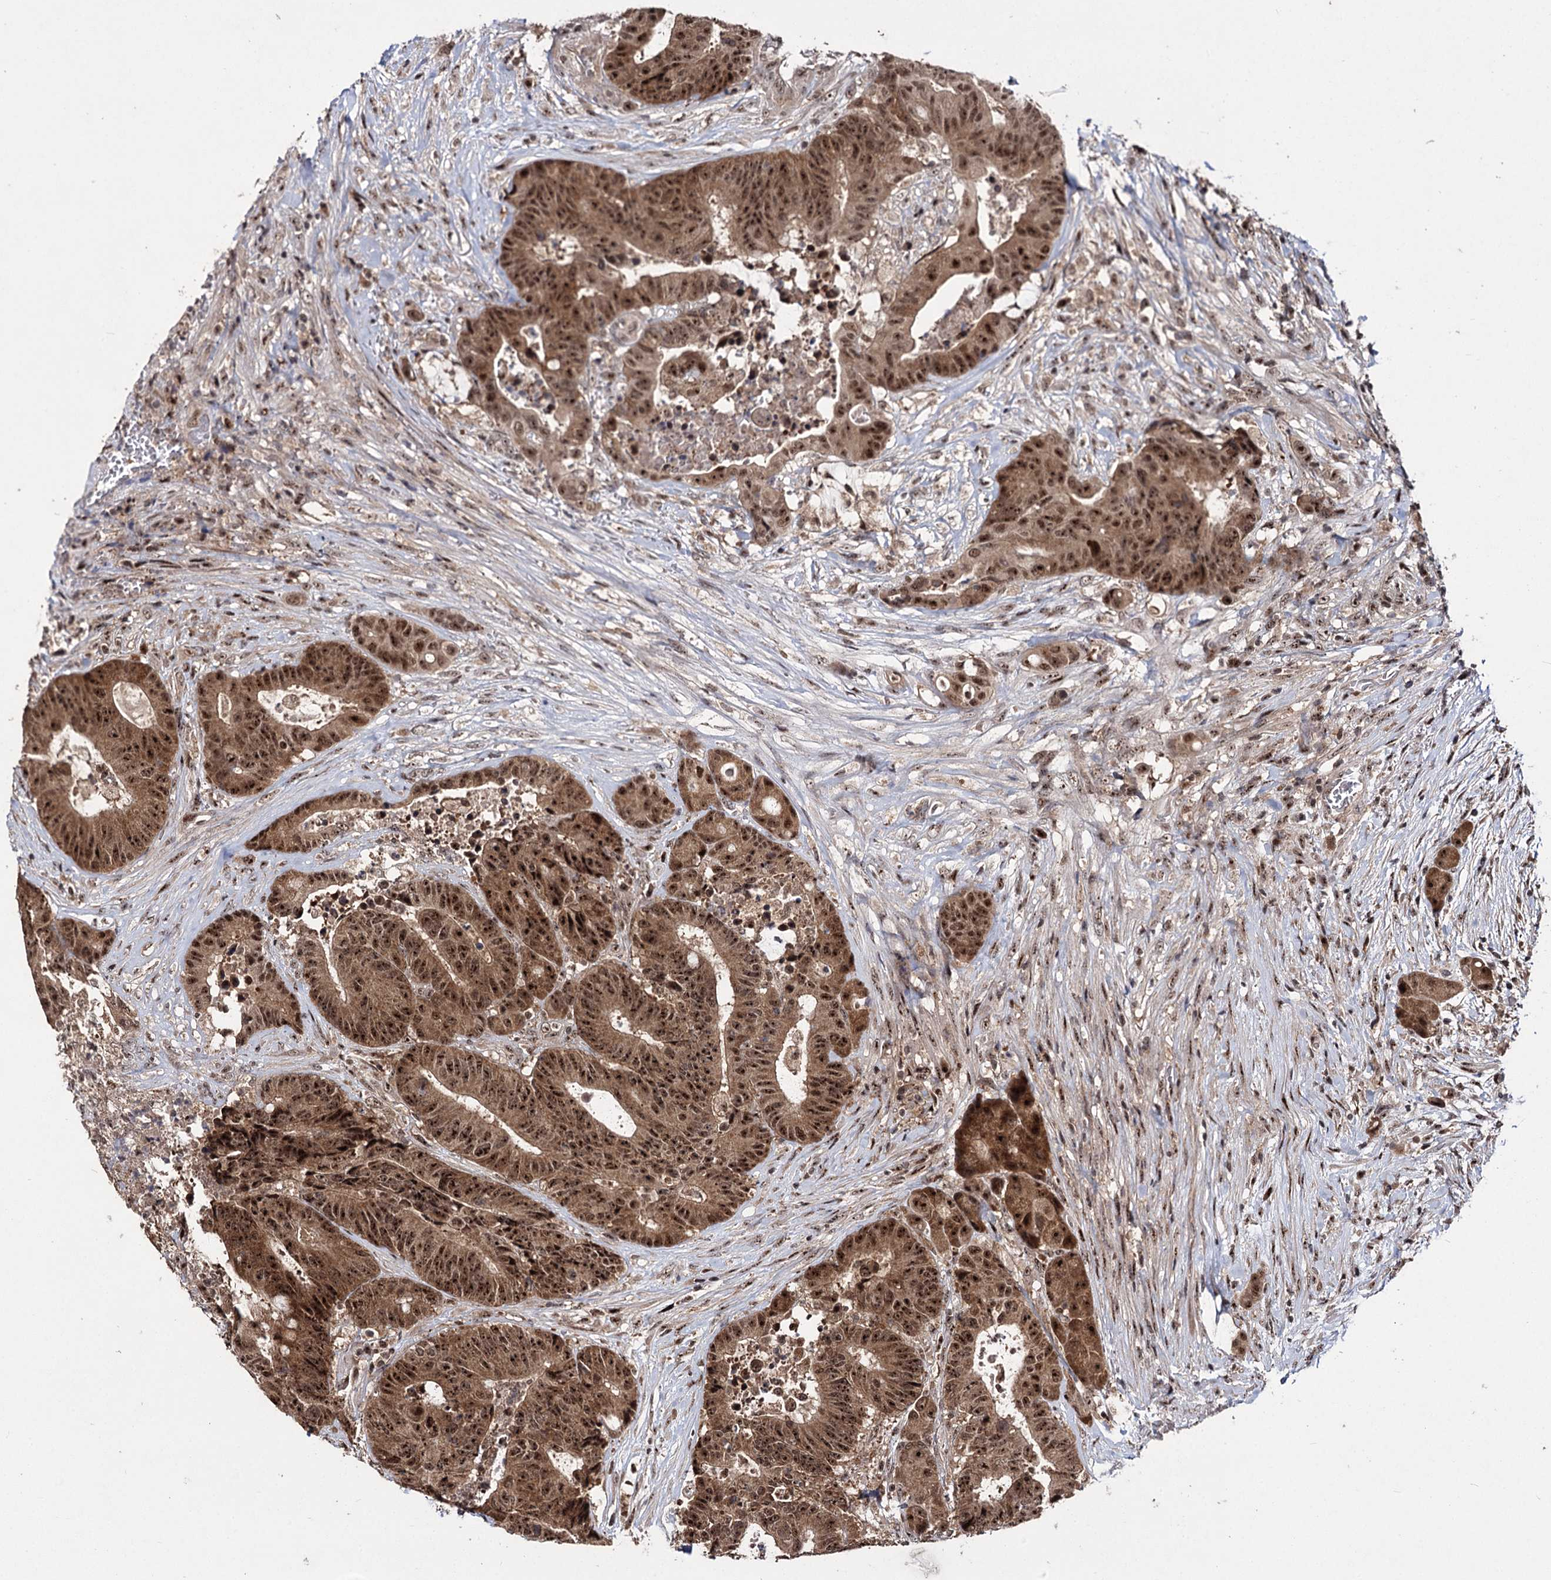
{"staining": {"intensity": "strong", "quantity": ">75%", "location": "cytoplasmic/membranous,nuclear"}, "tissue": "colorectal cancer", "cell_type": "Tumor cells", "image_type": "cancer", "snomed": [{"axis": "morphology", "description": "Adenocarcinoma, NOS"}, {"axis": "topography", "description": "Rectum"}], "caption": "Immunohistochemistry of human colorectal adenocarcinoma displays high levels of strong cytoplasmic/membranous and nuclear staining in about >75% of tumor cells.", "gene": "MKNK2", "patient": {"sex": "male", "age": 69}}